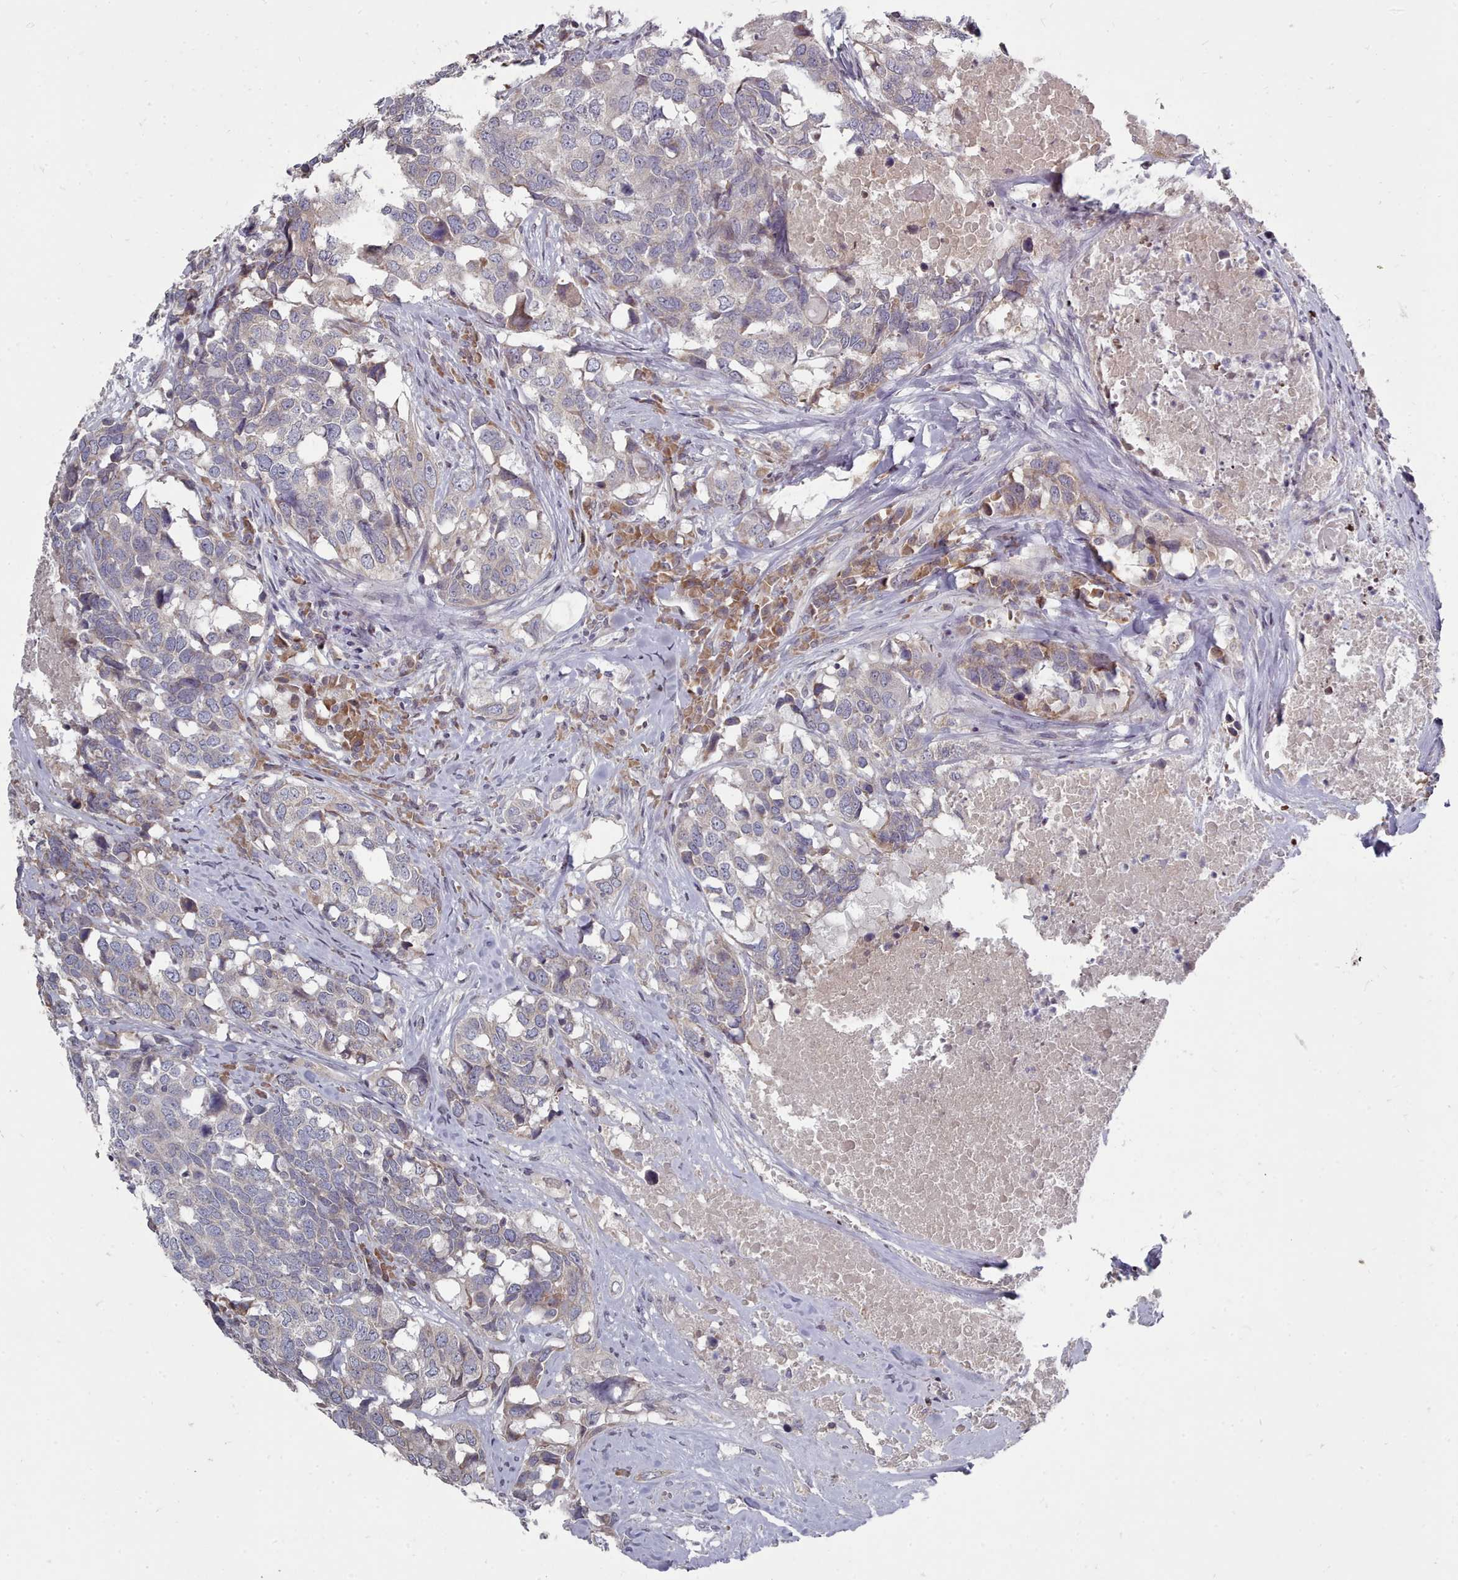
{"staining": {"intensity": "negative", "quantity": "none", "location": "none"}, "tissue": "head and neck cancer", "cell_type": "Tumor cells", "image_type": "cancer", "snomed": [{"axis": "morphology", "description": "Squamous cell carcinoma, NOS"}, {"axis": "topography", "description": "Head-Neck"}], "caption": "Immunohistochemistry image of head and neck cancer stained for a protein (brown), which exhibits no staining in tumor cells. Brightfield microscopy of immunohistochemistry stained with DAB (3,3'-diaminobenzidine) (brown) and hematoxylin (blue), captured at high magnification.", "gene": "ACKR3", "patient": {"sex": "male", "age": 66}}